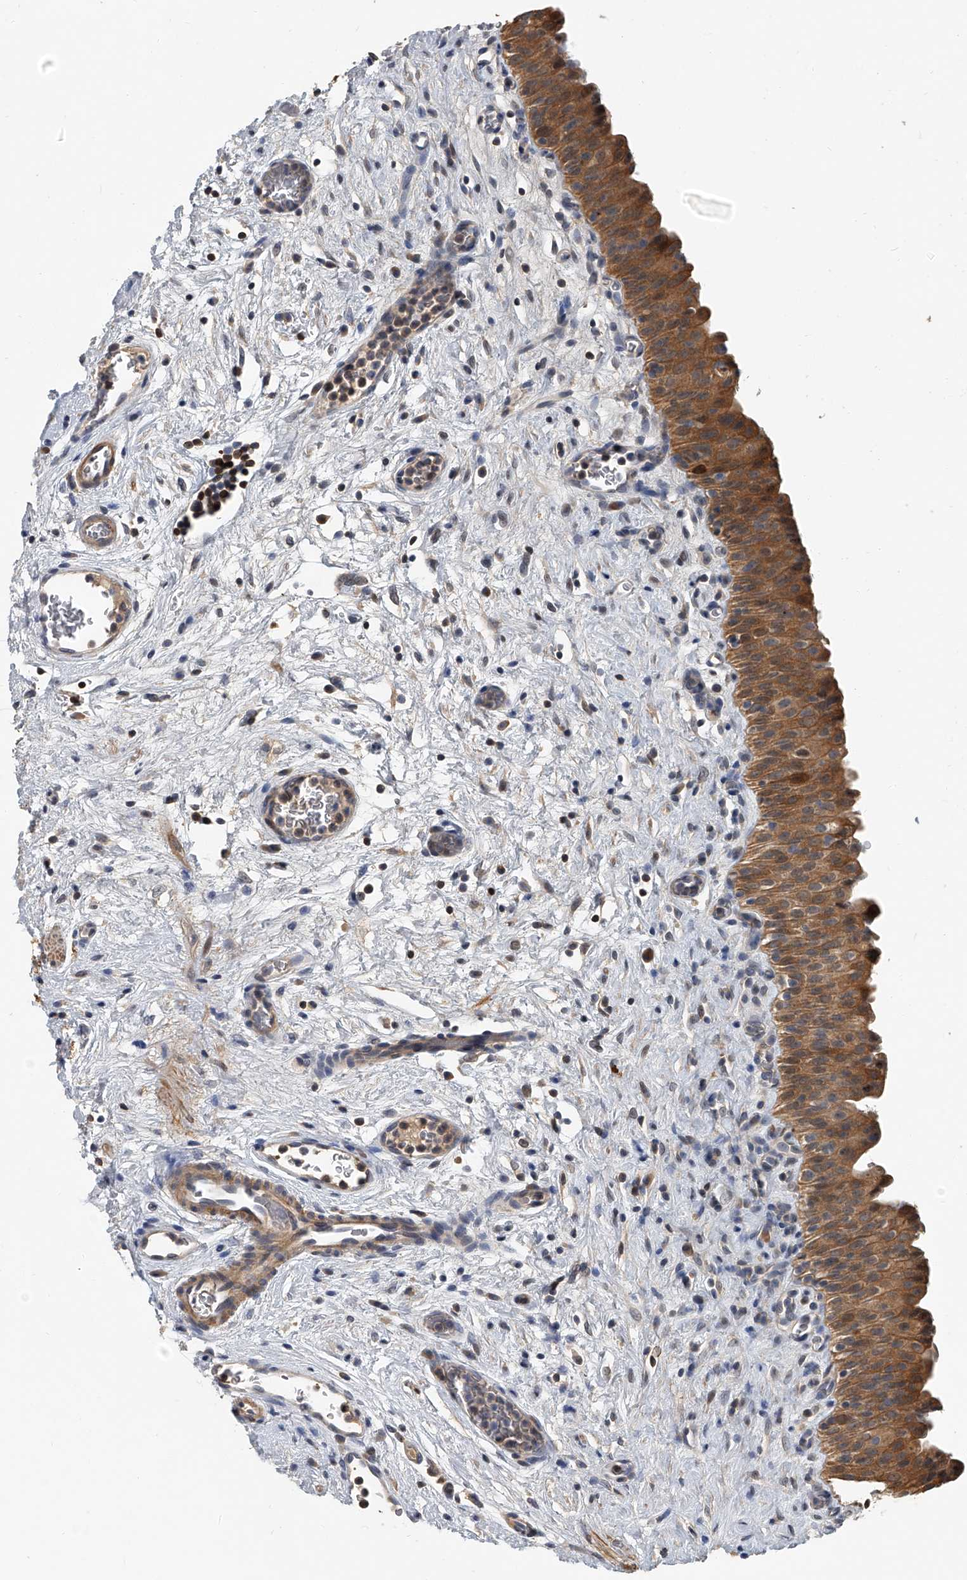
{"staining": {"intensity": "moderate", "quantity": ">75%", "location": "cytoplasmic/membranous"}, "tissue": "urinary bladder", "cell_type": "Urothelial cells", "image_type": "normal", "snomed": [{"axis": "morphology", "description": "Normal tissue, NOS"}, {"axis": "topography", "description": "Urinary bladder"}], "caption": "Protein staining reveals moderate cytoplasmic/membranous expression in approximately >75% of urothelial cells in unremarkable urinary bladder. (DAB = brown stain, brightfield microscopy at high magnification).", "gene": "CD200", "patient": {"sex": "male", "age": 82}}